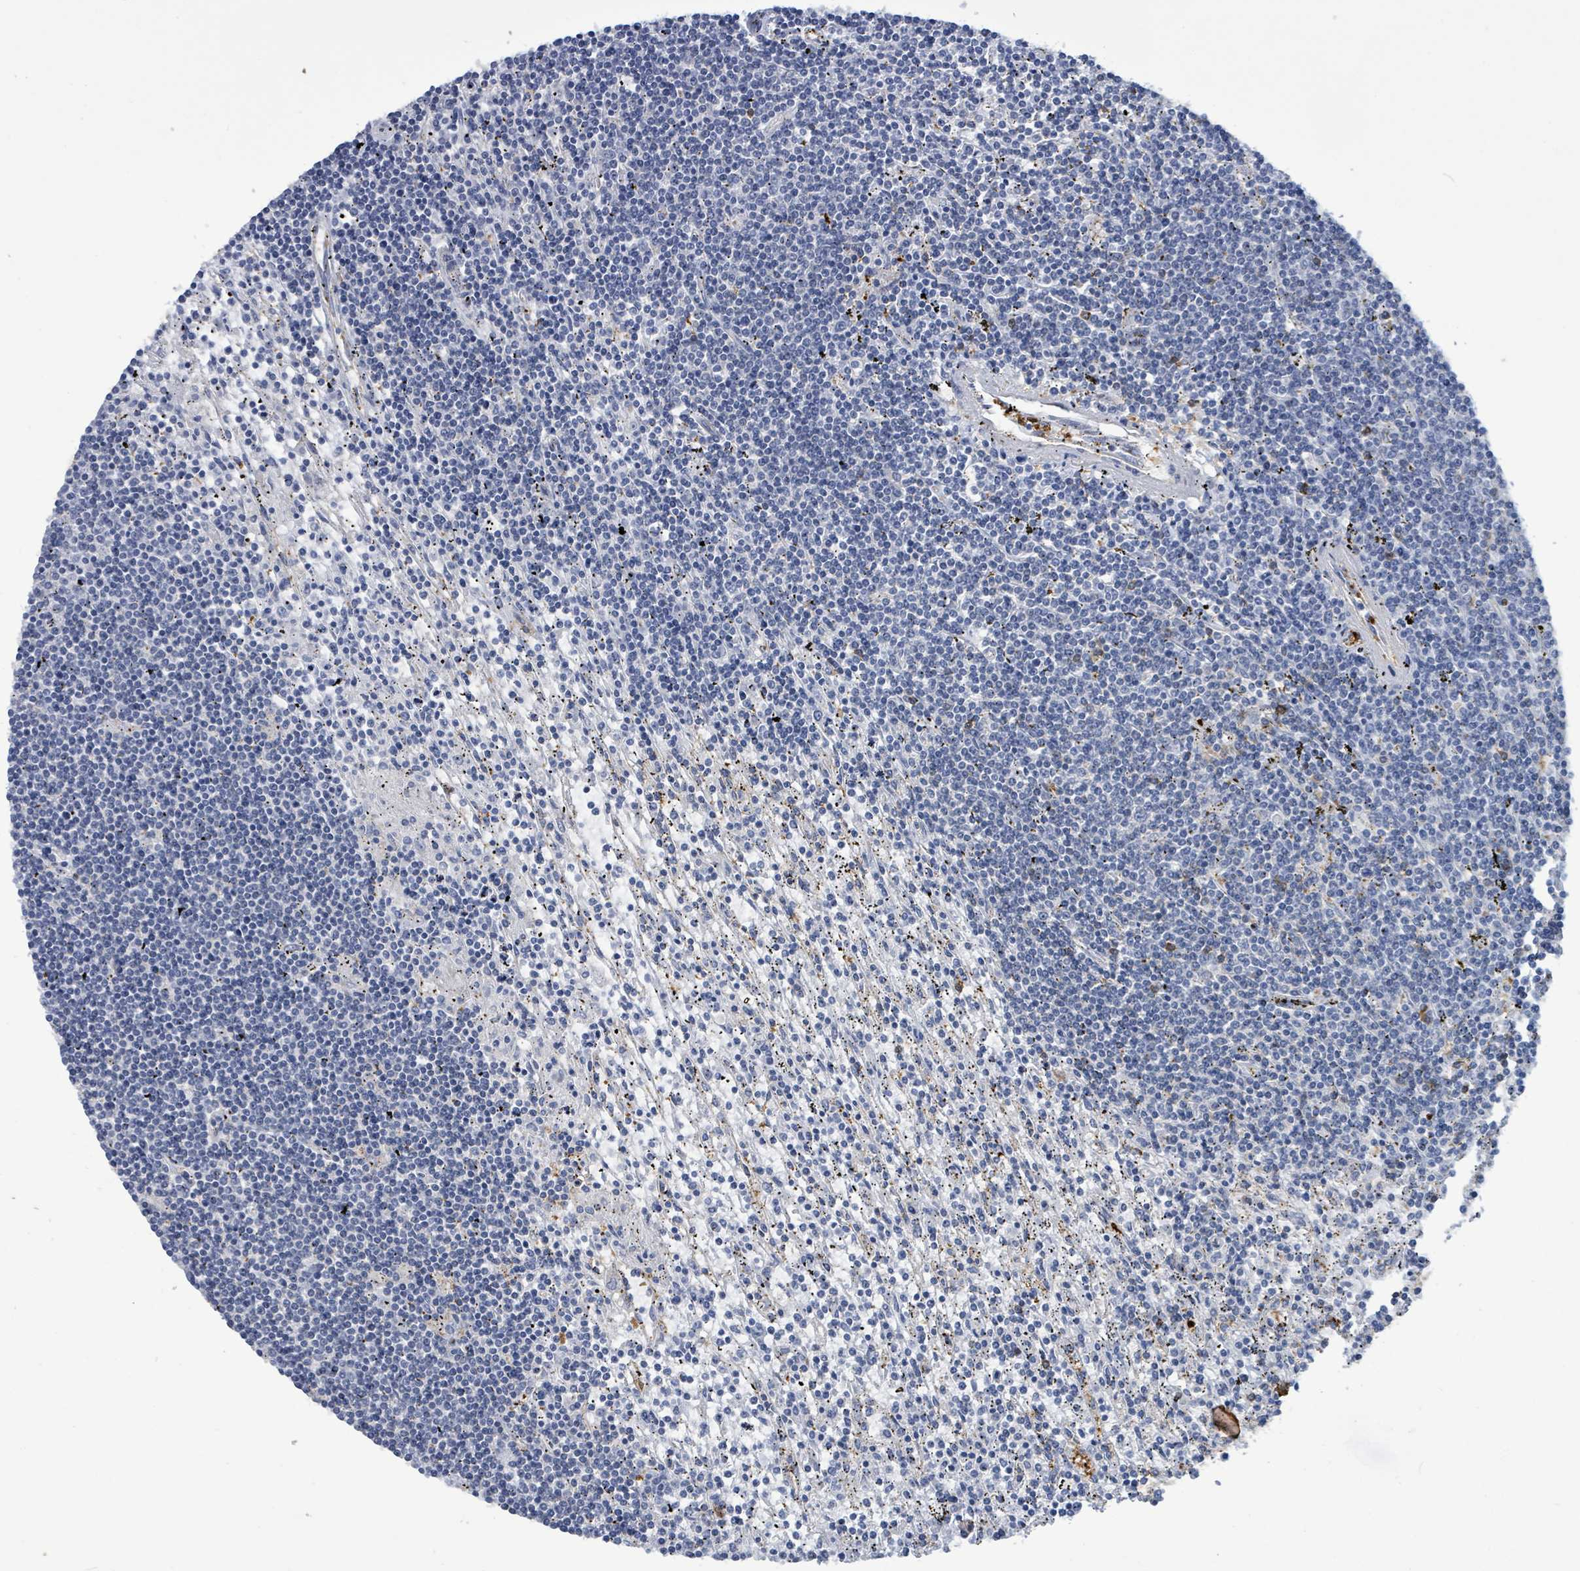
{"staining": {"intensity": "negative", "quantity": "none", "location": "none"}, "tissue": "lymphoma", "cell_type": "Tumor cells", "image_type": "cancer", "snomed": [{"axis": "morphology", "description": "Malignant lymphoma, non-Hodgkin's type, Low grade"}, {"axis": "topography", "description": "Spleen"}], "caption": "Immunohistochemistry (IHC) of lymphoma displays no staining in tumor cells.", "gene": "PRKRIP1", "patient": {"sex": "male", "age": 76}}